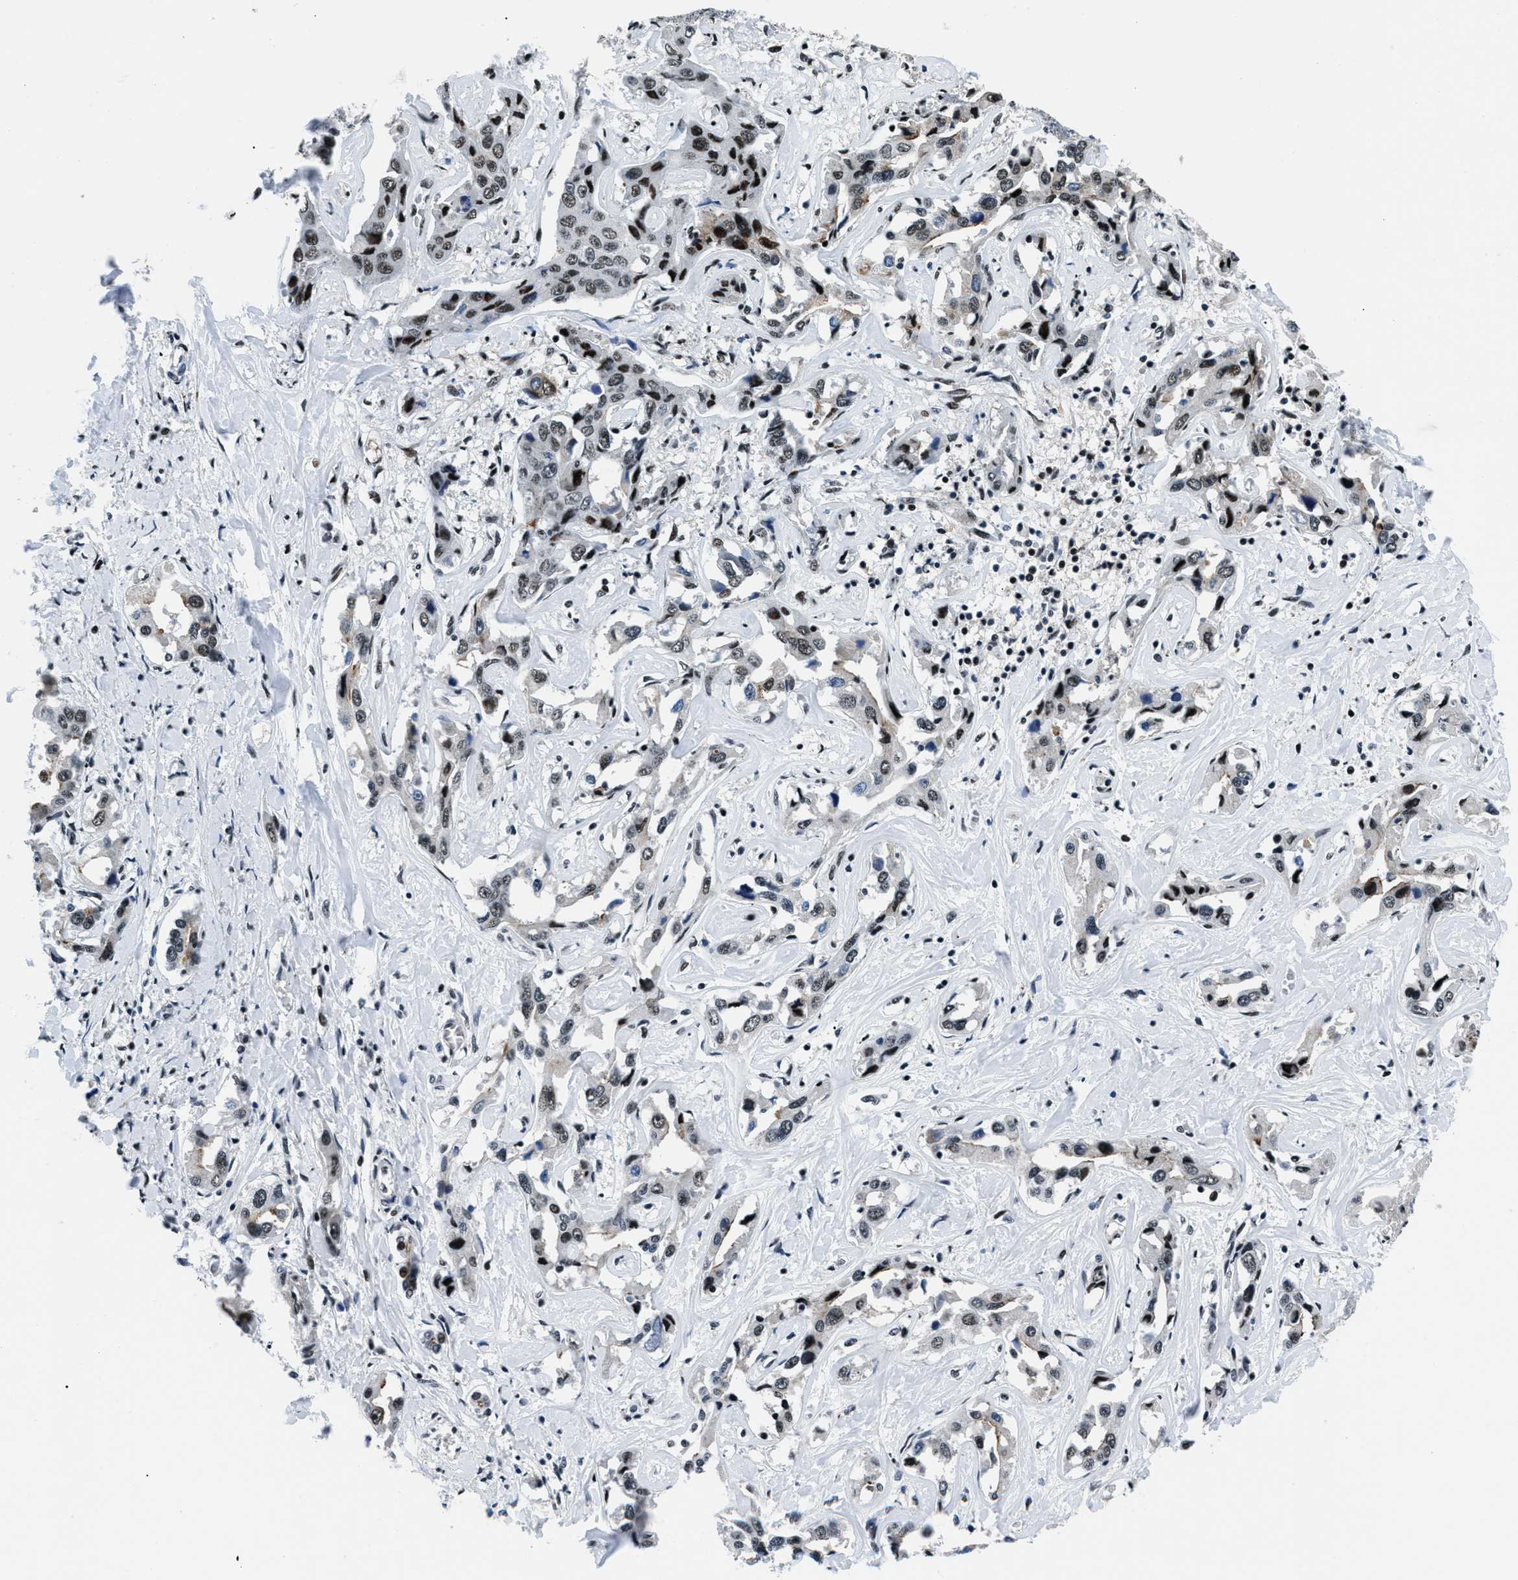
{"staining": {"intensity": "strong", "quantity": ">75%", "location": "nuclear"}, "tissue": "liver cancer", "cell_type": "Tumor cells", "image_type": "cancer", "snomed": [{"axis": "morphology", "description": "Cholangiocarcinoma"}, {"axis": "topography", "description": "Liver"}], "caption": "Immunohistochemistry histopathology image of neoplastic tissue: liver cancer (cholangiocarcinoma) stained using immunohistochemistry (IHC) exhibits high levels of strong protein expression localized specifically in the nuclear of tumor cells, appearing as a nuclear brown color.", "gene": "SMARCB1", "patient": {"sex": "male", "age": 59}}